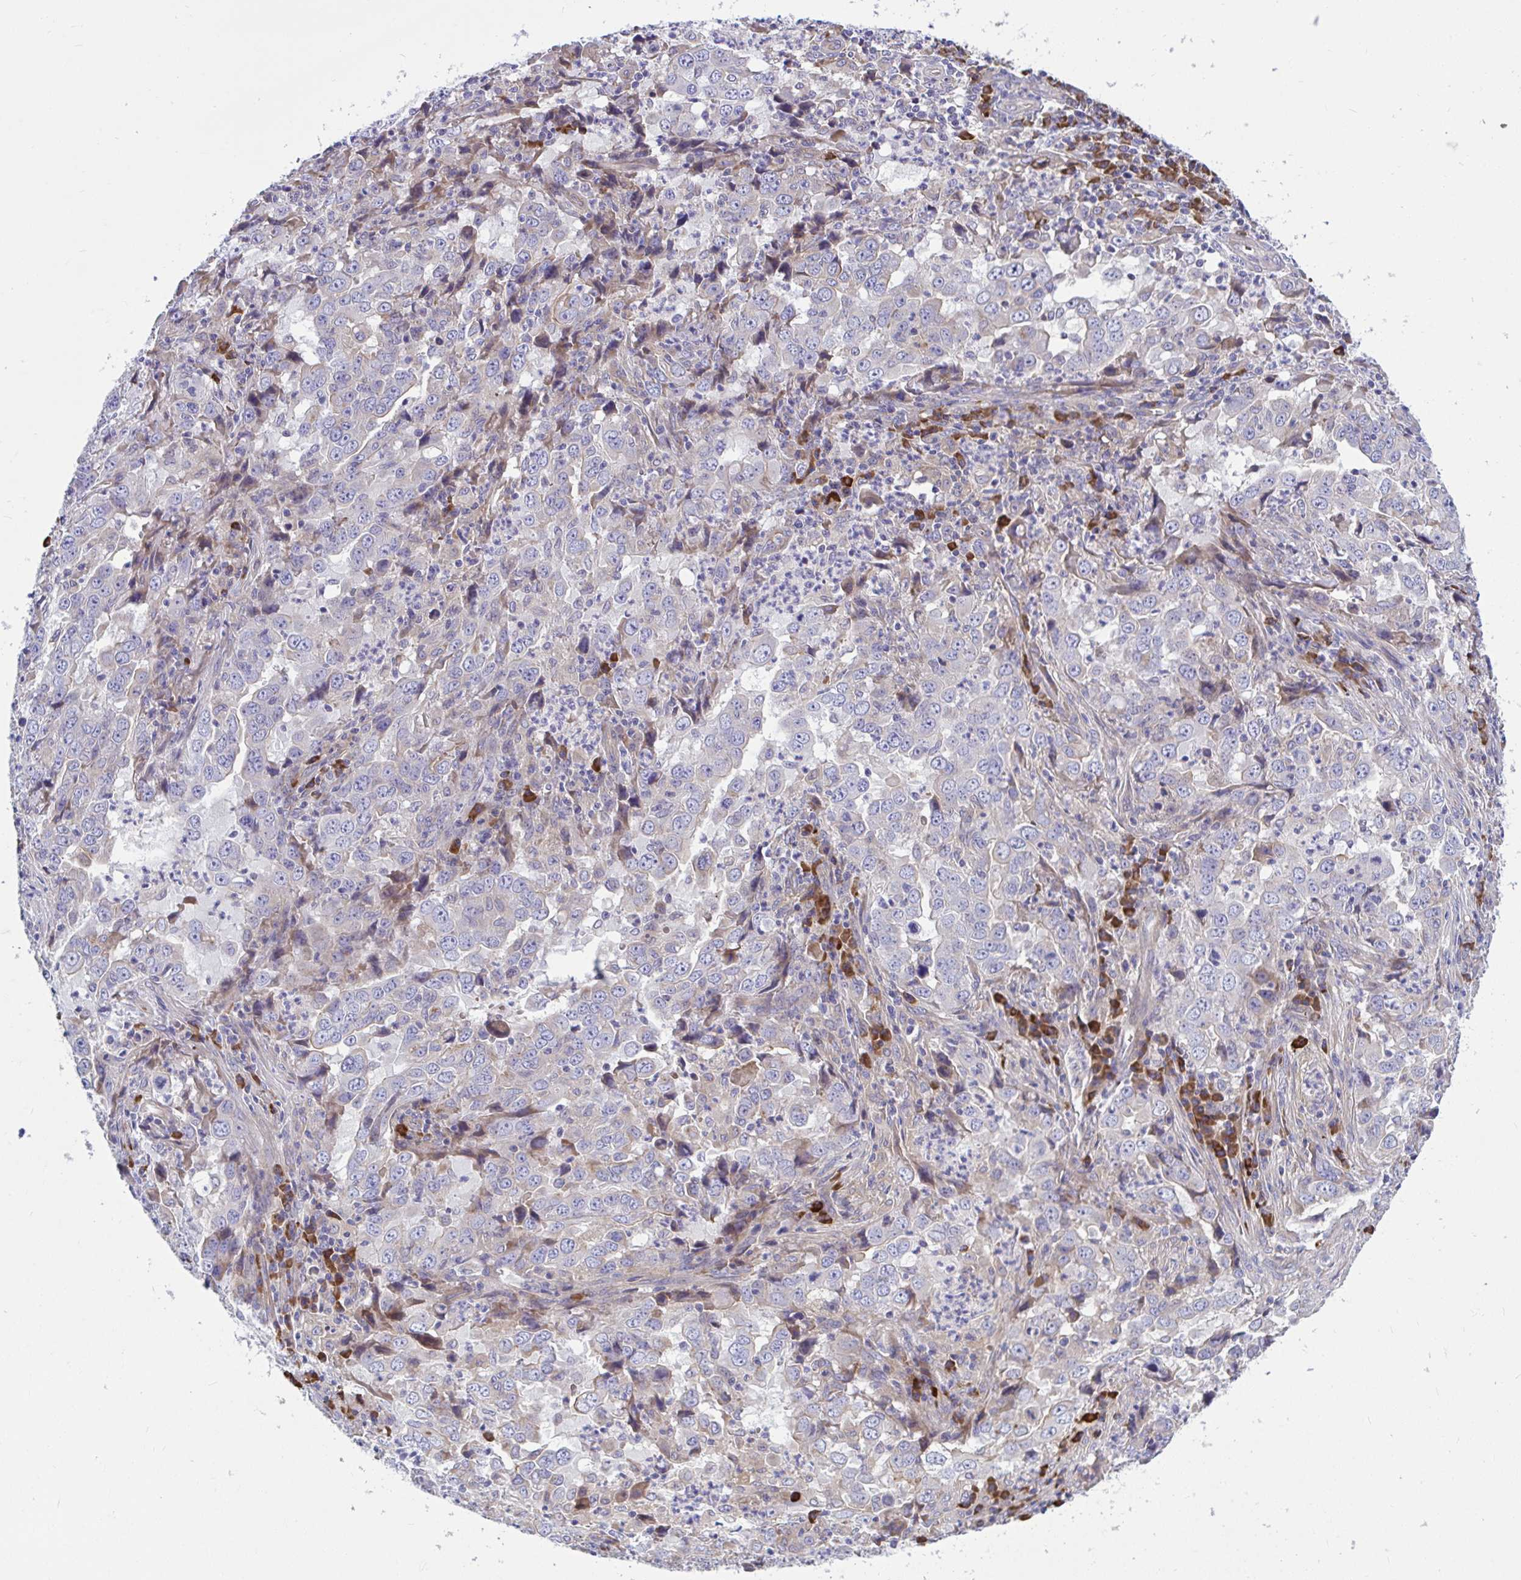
{"staining": {"intensity": "negative", "quantity": "none", "location": "none"}, "tissue": "lung cancer", "cell_type": "Tumor cells", "image_type": "cancer", "snomed": [{"axis": "morphology", "description": "Adenocarcinoma, NOS"}, {"axis": "topography", "description": "Lung"}], "caption": "Tumor cells are negative for protein expression in human lung cancer (adenocarcinoma). The staining is performed using DAB brown chromogen with nuclei counter-stained in using hematoxylin.", "gene": "WBP1", "patient": {"sex": "male", "age": 67}}